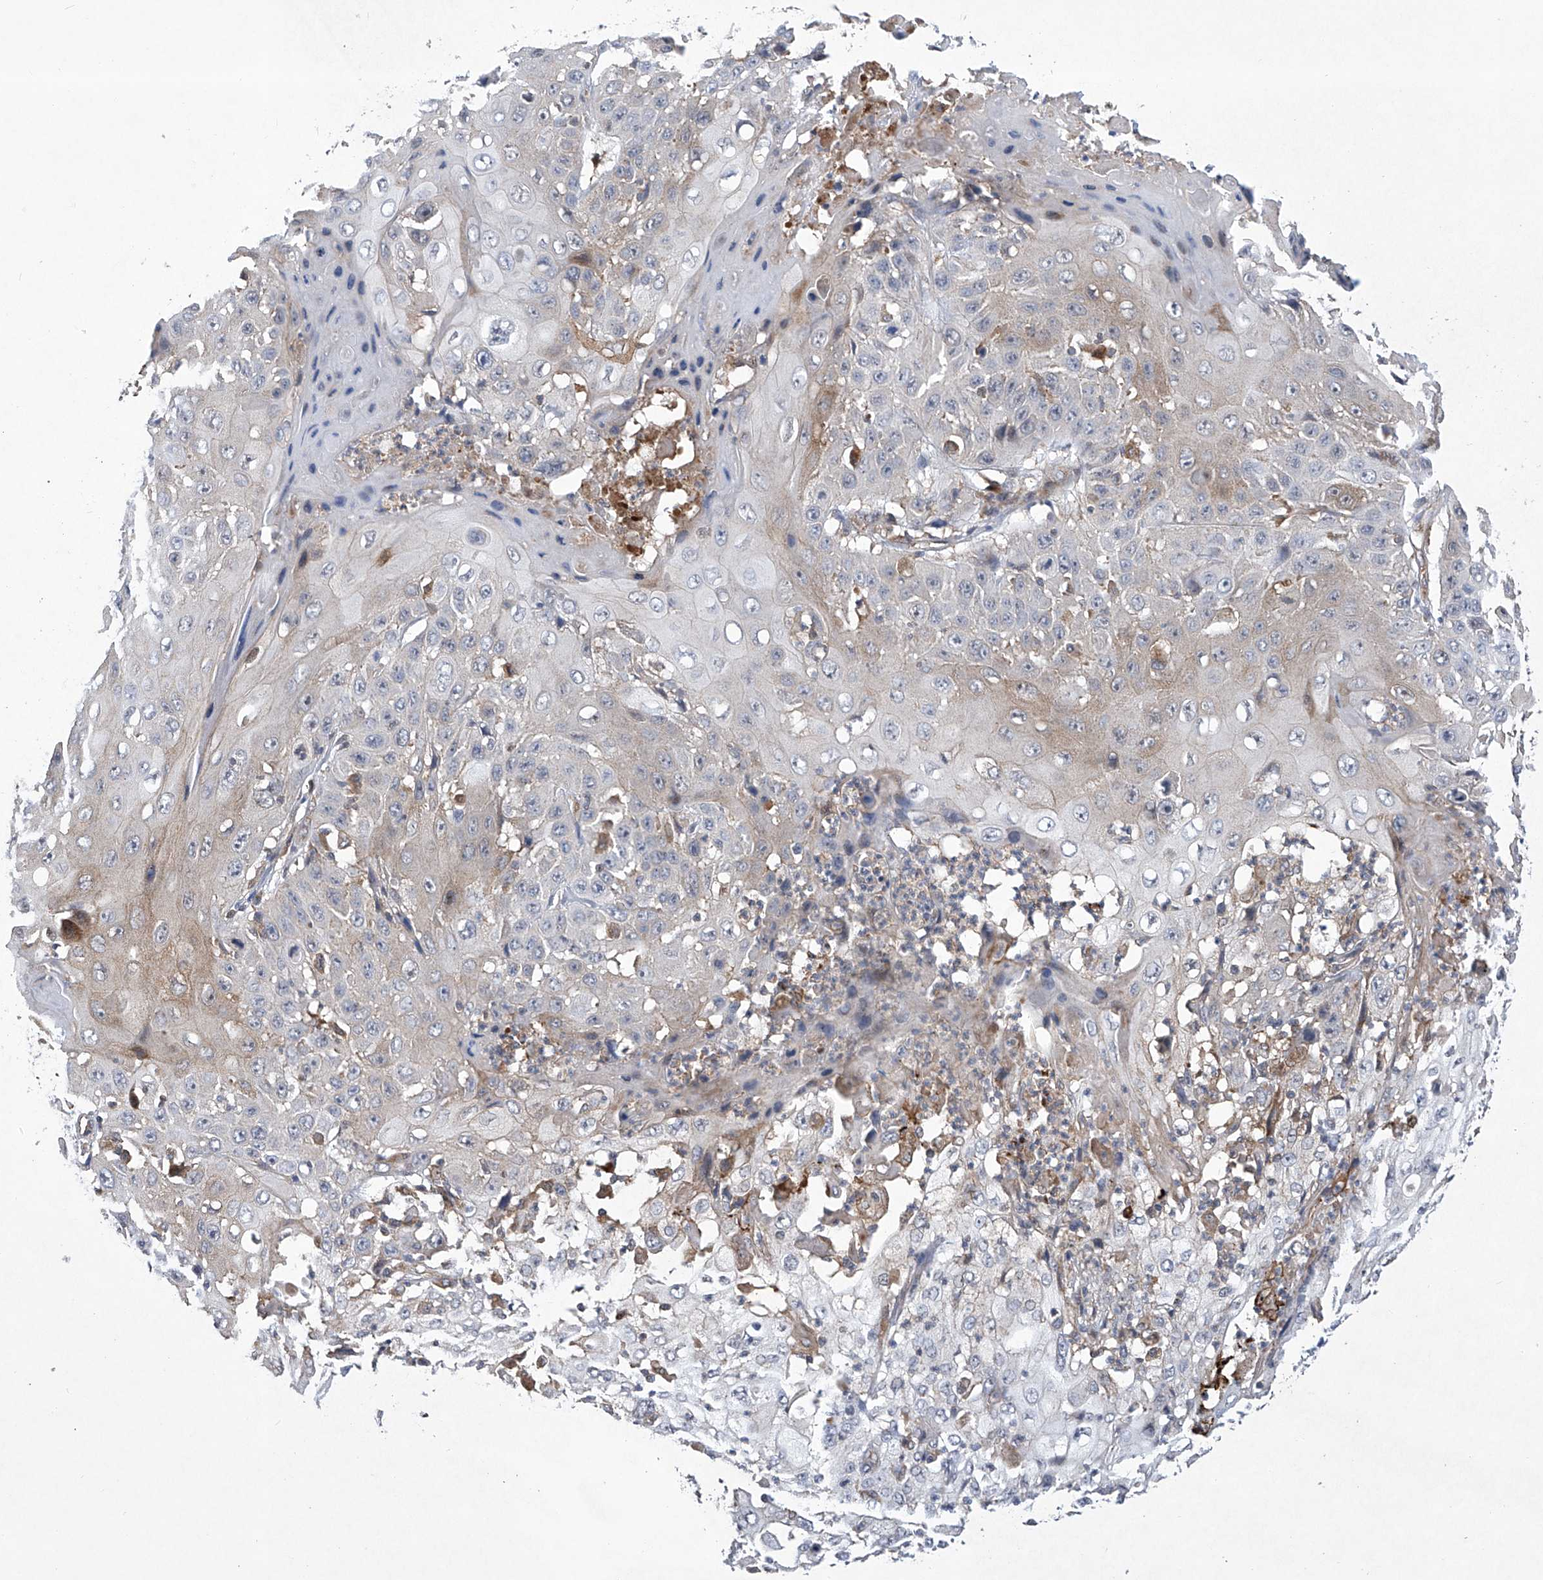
{"staining": {"intensity": "weak", "quantity": "<25%", "location": "cytoplasmic/membranous"}, "tissue": "cervical cancer", "cell_type": "Tumor cells", "image_type": "cancer", "snomed": [{"axis": "morphology", "description": "Squamous cell carcinoma, NOS"}, {"axis": "topography", "description": "Cervix"}], "caption": "Cervical cancer (squamous cell carcinoma) was stained to show a protein in brown. There is no significant expression in tumor cells.", "gene": "CISH", "patient": {"sex": "female", "age": 39}}